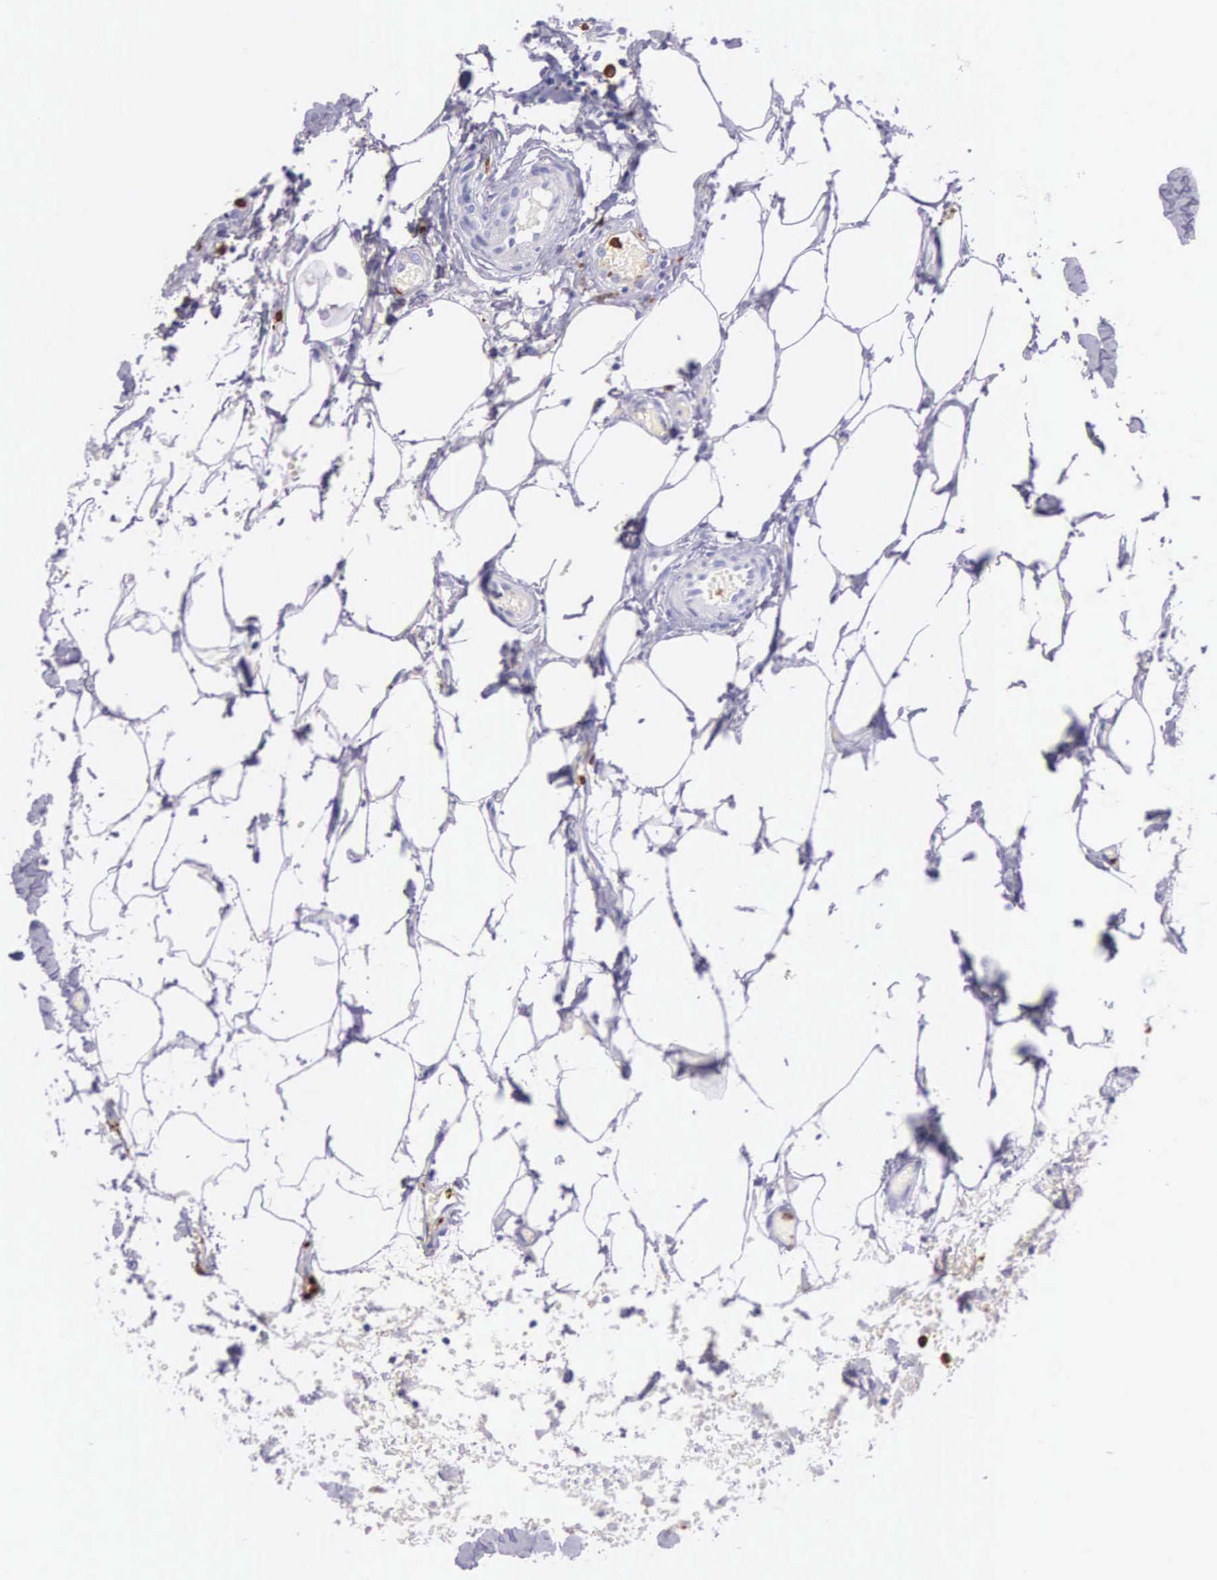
{"staining": {"intensity": "negative", "quantity": "none", "location": "none"}, "tissue": "head and neck cancer", "cell_type": "Tumor cells", "image_type": "cancer", "snomed": [{"axis": "morphology", "description": "Squamous cell carcinoma, NOS"}, {"axis": "topography", "description": "Salivary gland"}, {"axis": "topography", "description": "Head-Neck"}], "caption": "Tumor cells show no significant protein staining in head and neck cancer (squamous cell carcinoma).", "gene": "FCN1", "patient": {"sex": "male", "age": 70}}